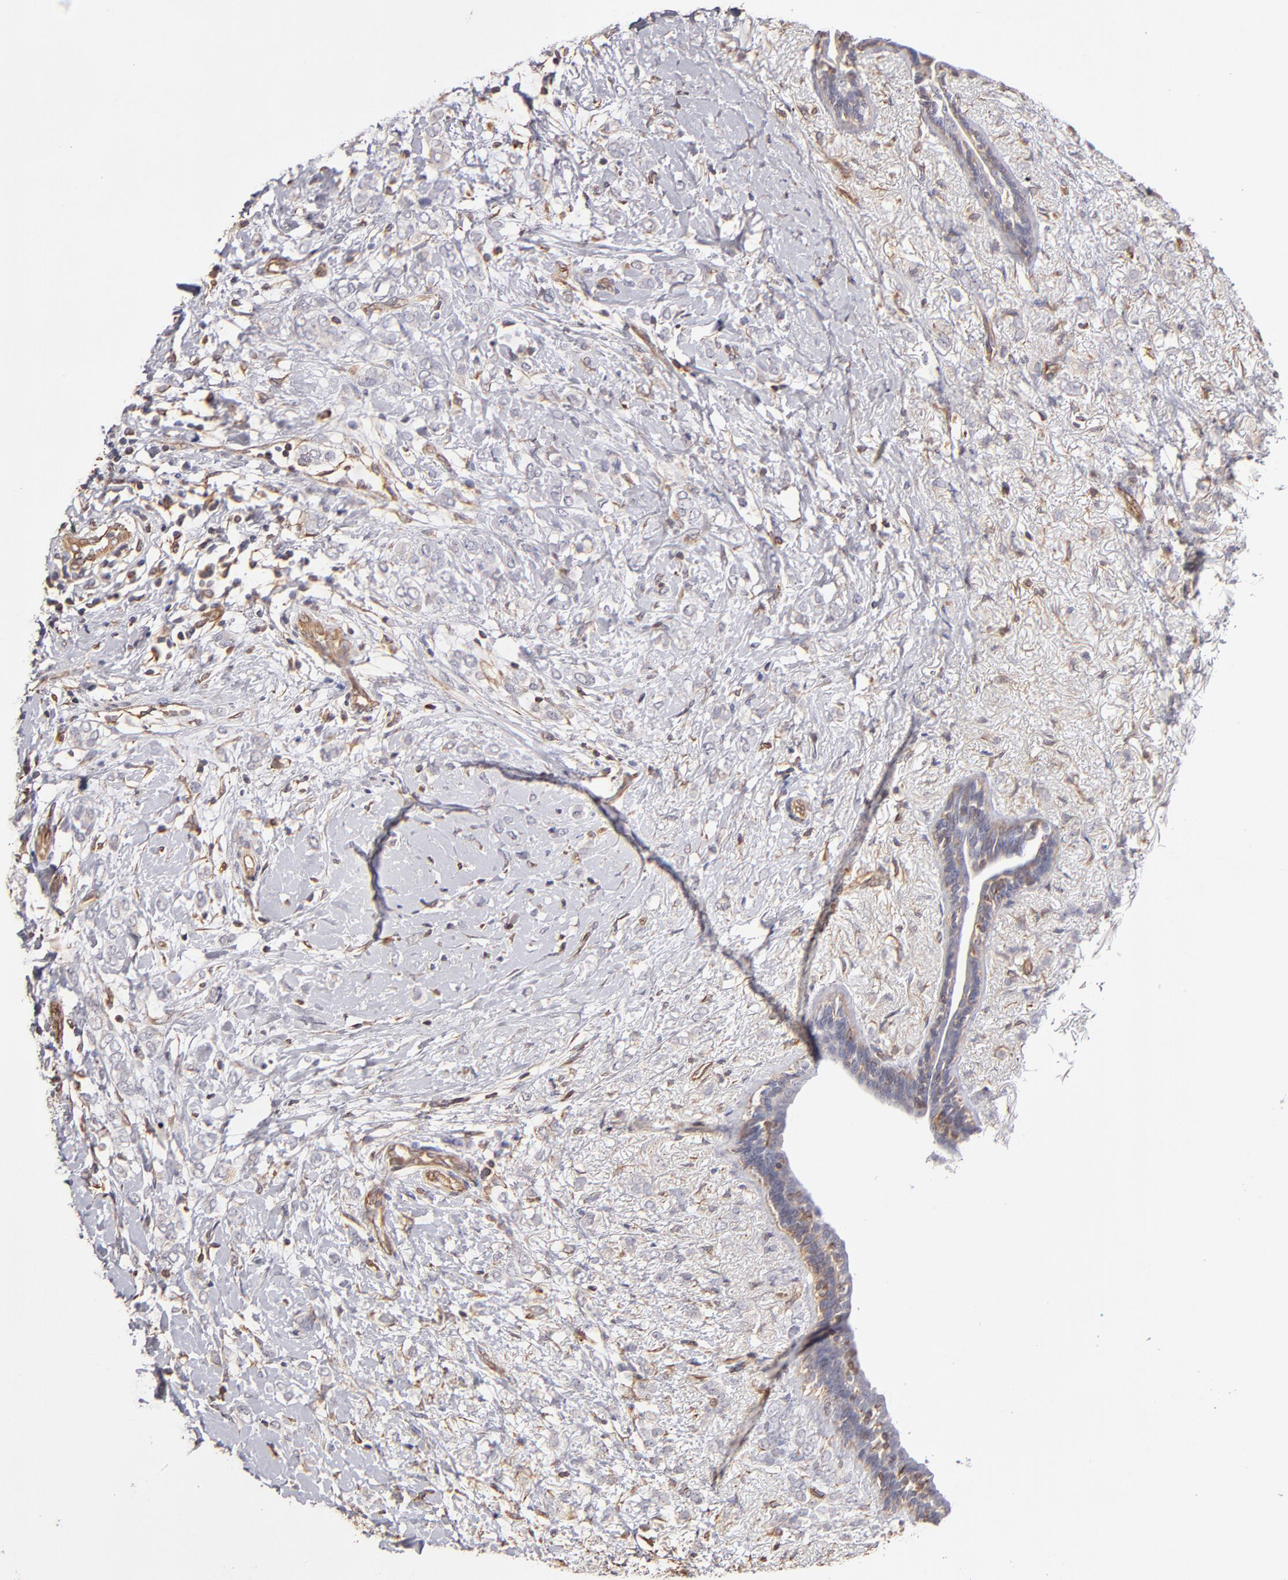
{"staining": {"intensity": "negative", "quantity": "none", "location": "none"}, "tissue": "breast cancer", "cell_type": "Tumor cells", "image_type": "cancer", "snomed": [{"axis": "morphology", "description": "Normal tissue, NOS"}, {"axis": "morphology", "description": "Lobular carcinoma"}, {"axis": "topography", "description": "Breast"}], "caption": "Immunohistochemical staining of human breast cancer shows no significant positivity in tumor cells.", "gene": "ABCC1", "patient": {"sex": "female", "age": 47}}